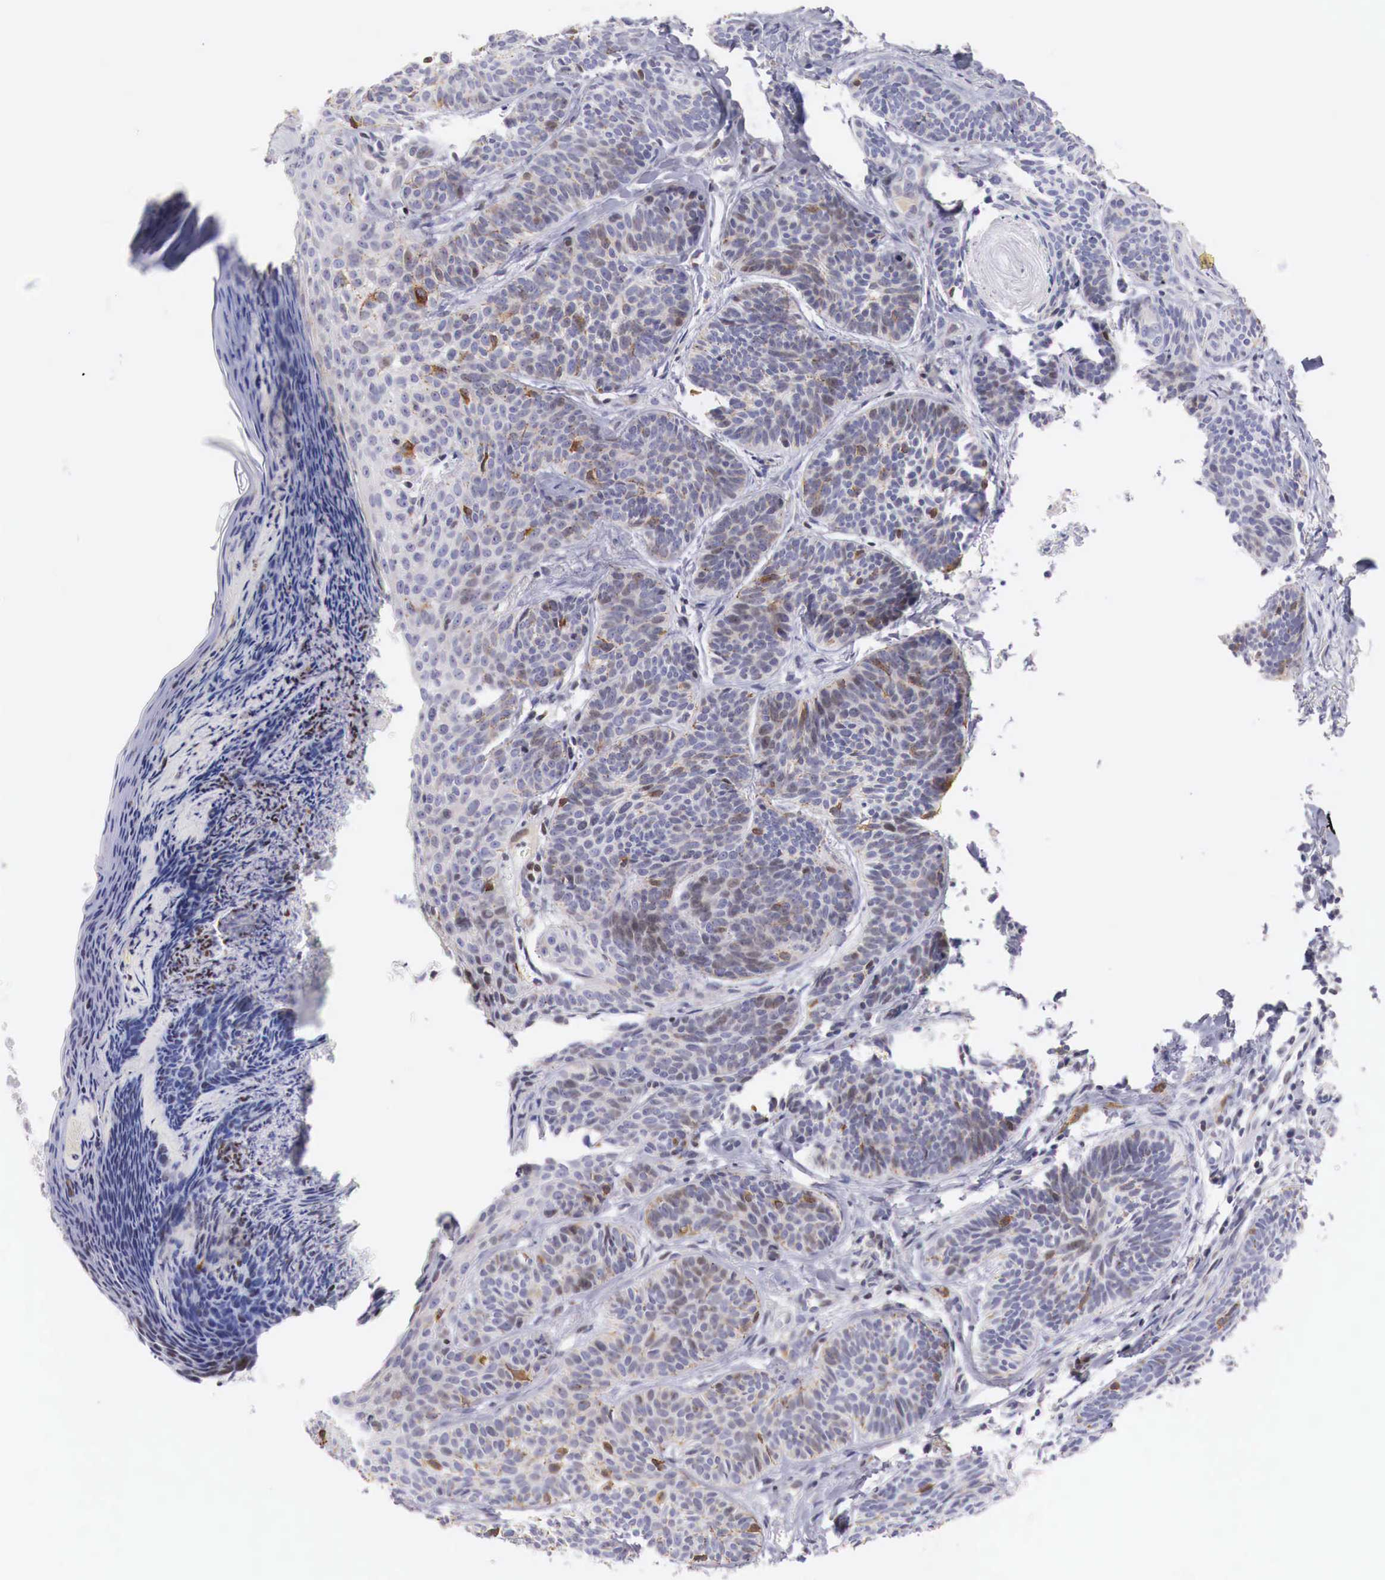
{"staining": {"intensity": "moderate", "quantity": "25%-75%", "location": "nuclear"}, "tissue": "skin cancer", "cell_type": "Tumor cells", "image_type": "cancer", "snomed": [{"axis": "morphology", "description": "Basal cell carcinoma"}, {"axis": "topography", "description": "Skin"}], "caption": "Moderate nuclear positivity is seen in about 25%-75% of tumor cells in skin cancer (basal cell carcinoma).", "gene": "CLCN5", "patient": {"sex": "female", "age": 62}}